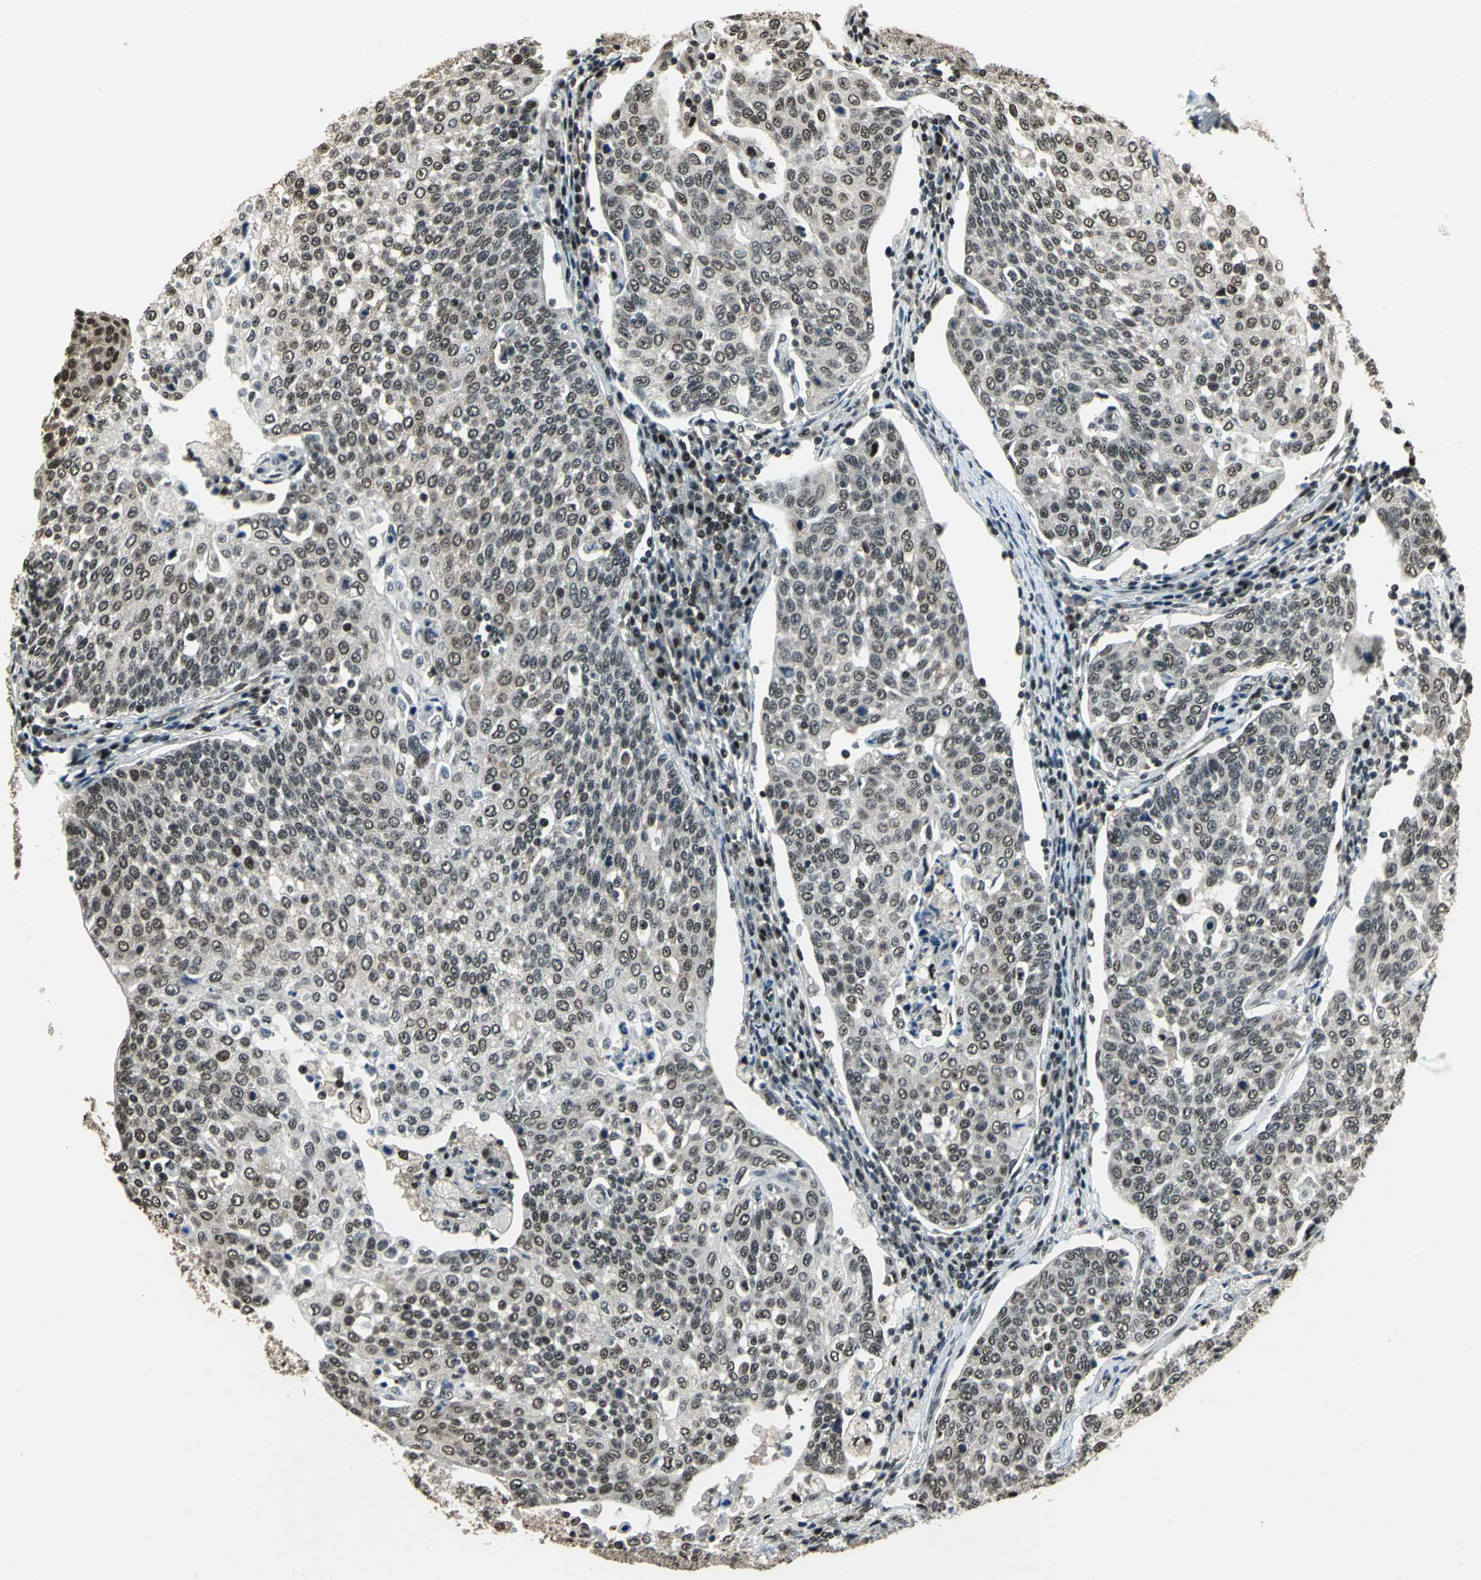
{"staining": {"intensity": "moderate", "quantity": ">75%", "location": "nuclear"}, "tissue": "cervical cancer", "cell_type": "Tumor cells", "image_type": "cancer", "snomed": [{"axis": "morphology", "description": "Squamous cell carcinoma, NOS"}, {"axis": "topography", "description": "Cervix"}], "caption": "This micrograph shows immunohistochemistry staining of human squamous cell carcinoma (cervical), with medium moderate nuclear expression in approximately >75% of tumor cells.", "gene": "MIS18BP1", "patient": {"sex": "female", "age": 34}}